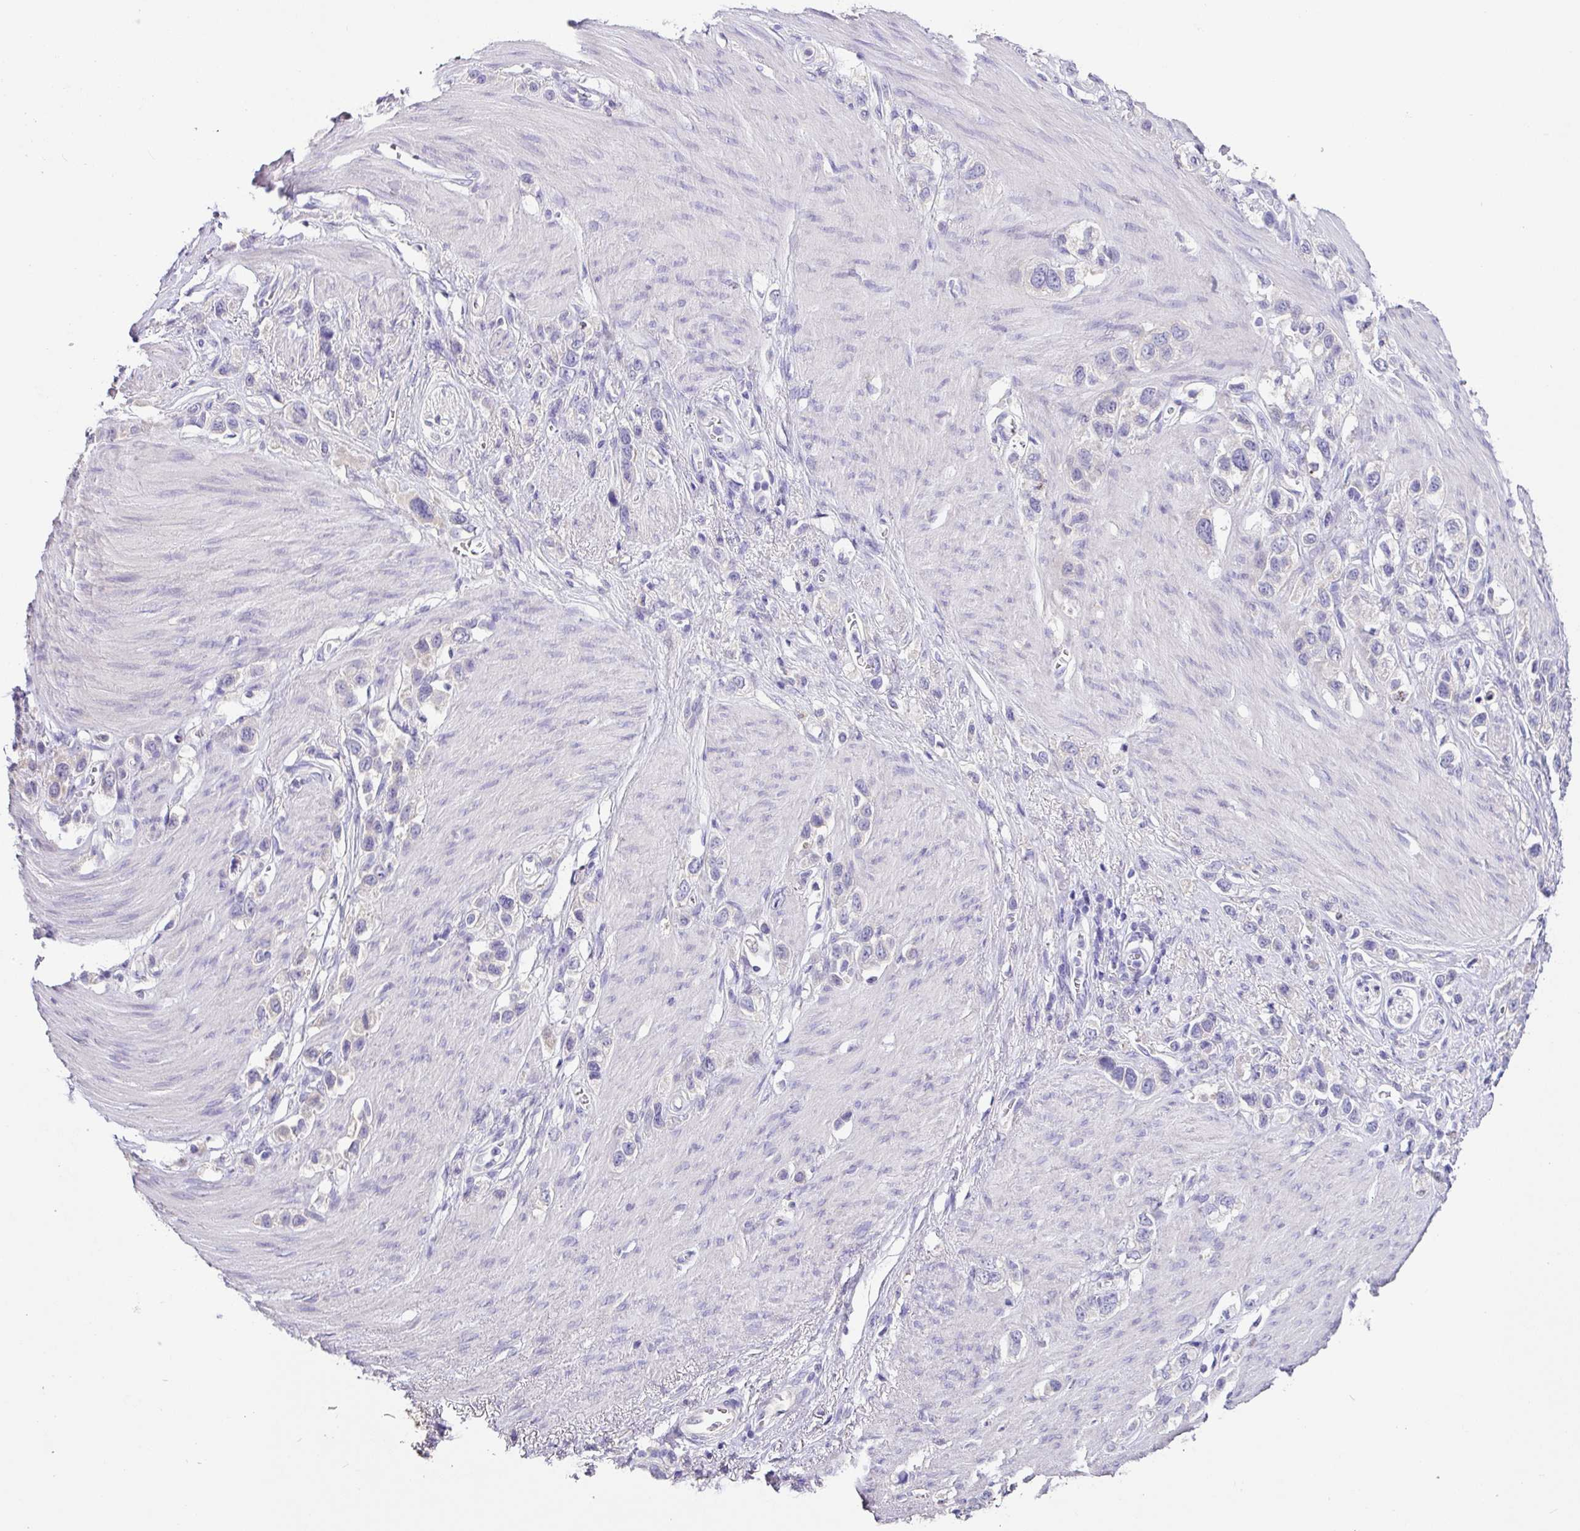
{"staining": {"intensity": "negative", "quantity": "none", "location": "none"}, "tissue": "stomach cancer", "cell_type": "Tumor cells", "image_type": "cancer", "snomed": [{"axis": "morphology", "description": "Adenocarcinoma, NOS"}, {"axis": "topography", "description": "Stomach"}], "caption": "This micrograph is of stomach adenocarcinoma stained with IHC to label a protein in brown with the nuclei are counter-stained blue. There is no positivity in tumor cells. (DAB (3,3'-diaminobenzidine) immunohistochemistry, high magnification).", "gene": "ZG16", "patient": {"sex": "female", "age": 65}}